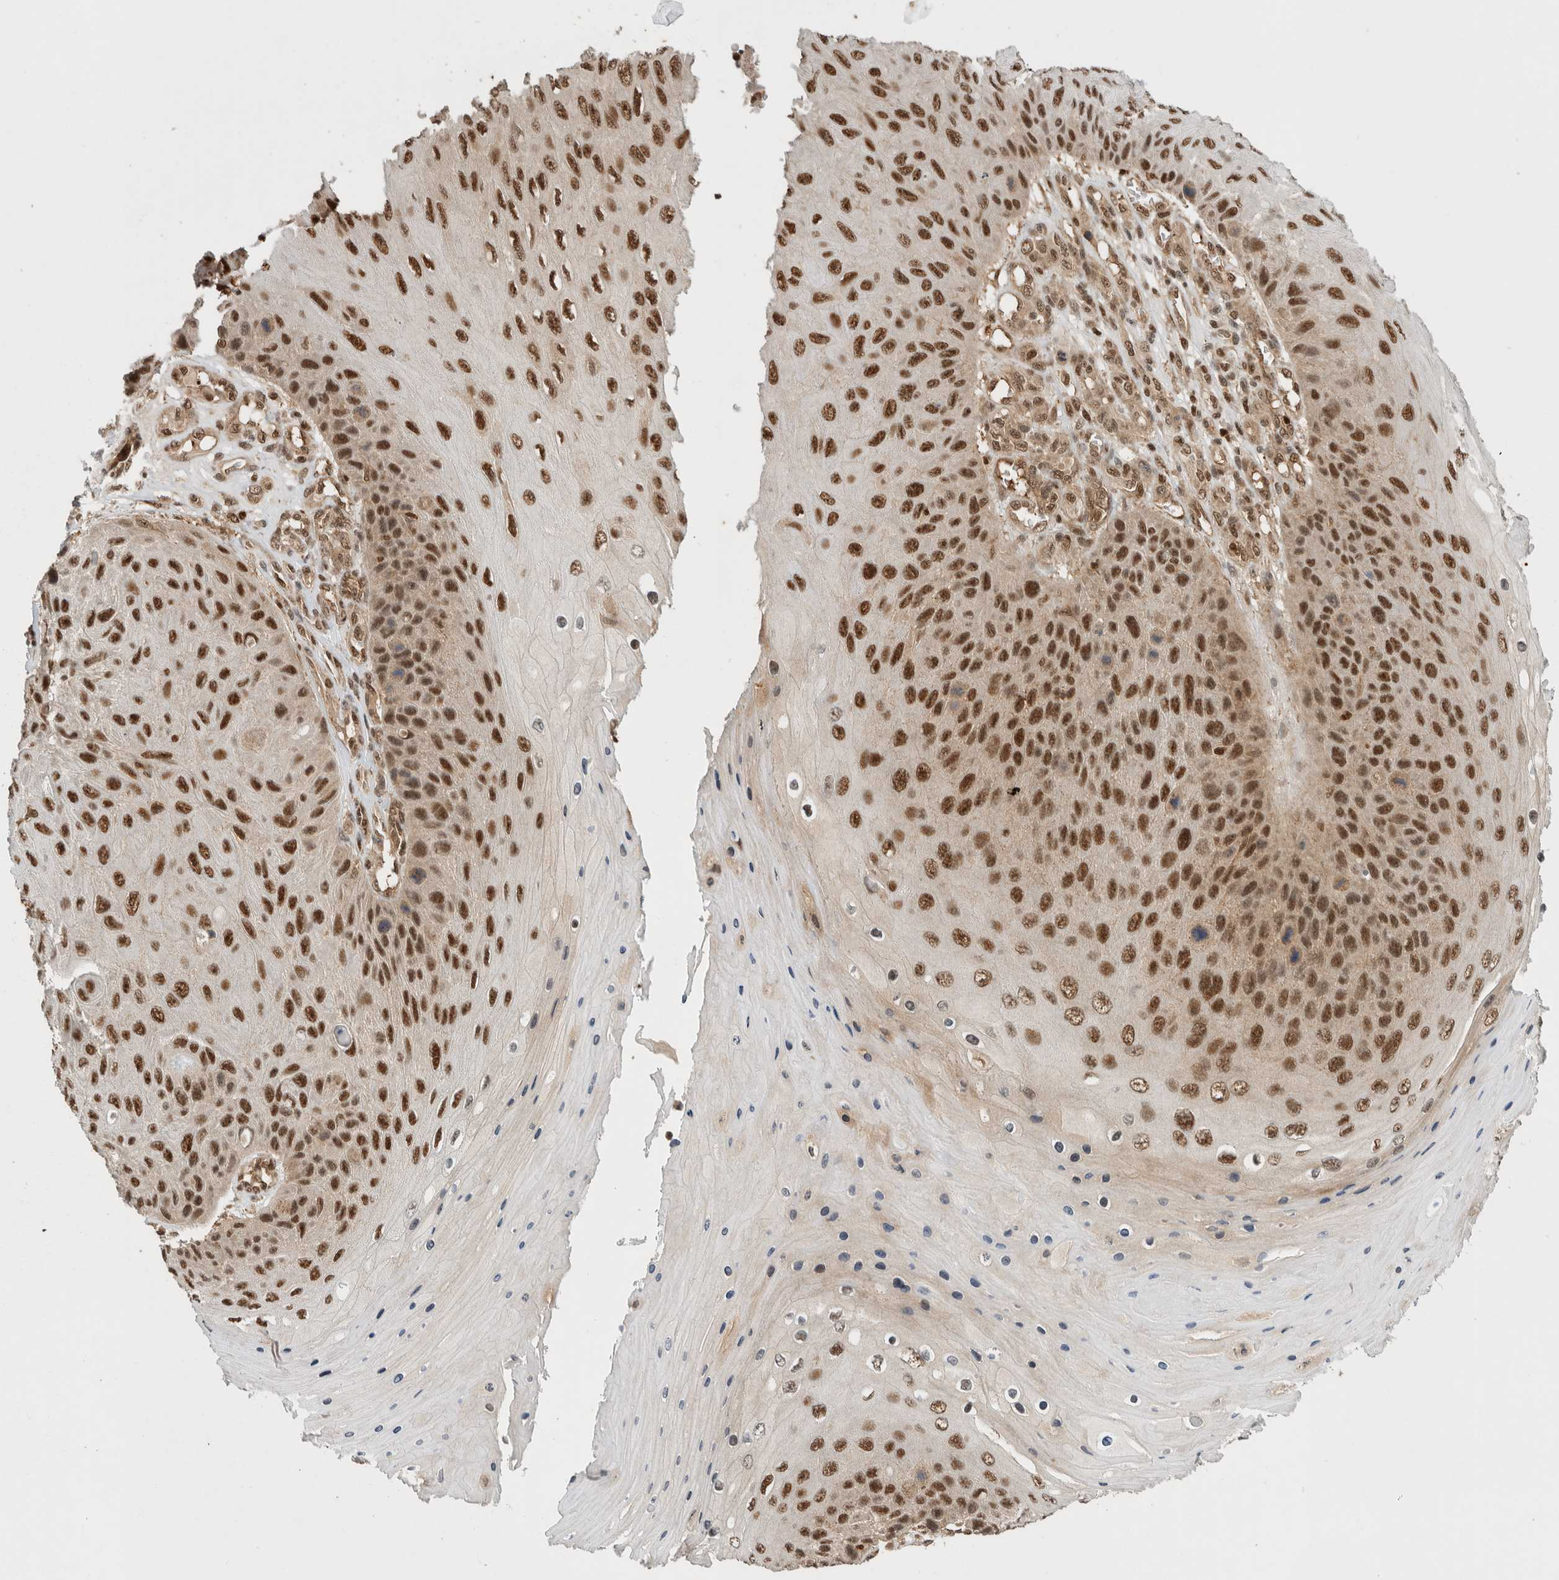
{"staining": {"intensity": "strong", "quantity": ">75%", "location": "nuclear"}, "tissue": "skin cancer", "cell_type": "Tumor cells", "image_type": "cancer", "snomed": [{"axis": "morphology", "description": "Squamous cell carcinoma, NOS"}, {"axis": "topography", "description": "Skin"}], "caption": "Protein expression analysis of human squamous cell carcinoma (skin) reveals strong nuclear staining in approximately >75% of tumor cells.", "gene": "SNRNP40", "patient": {"sex": "female", "age": 88}}